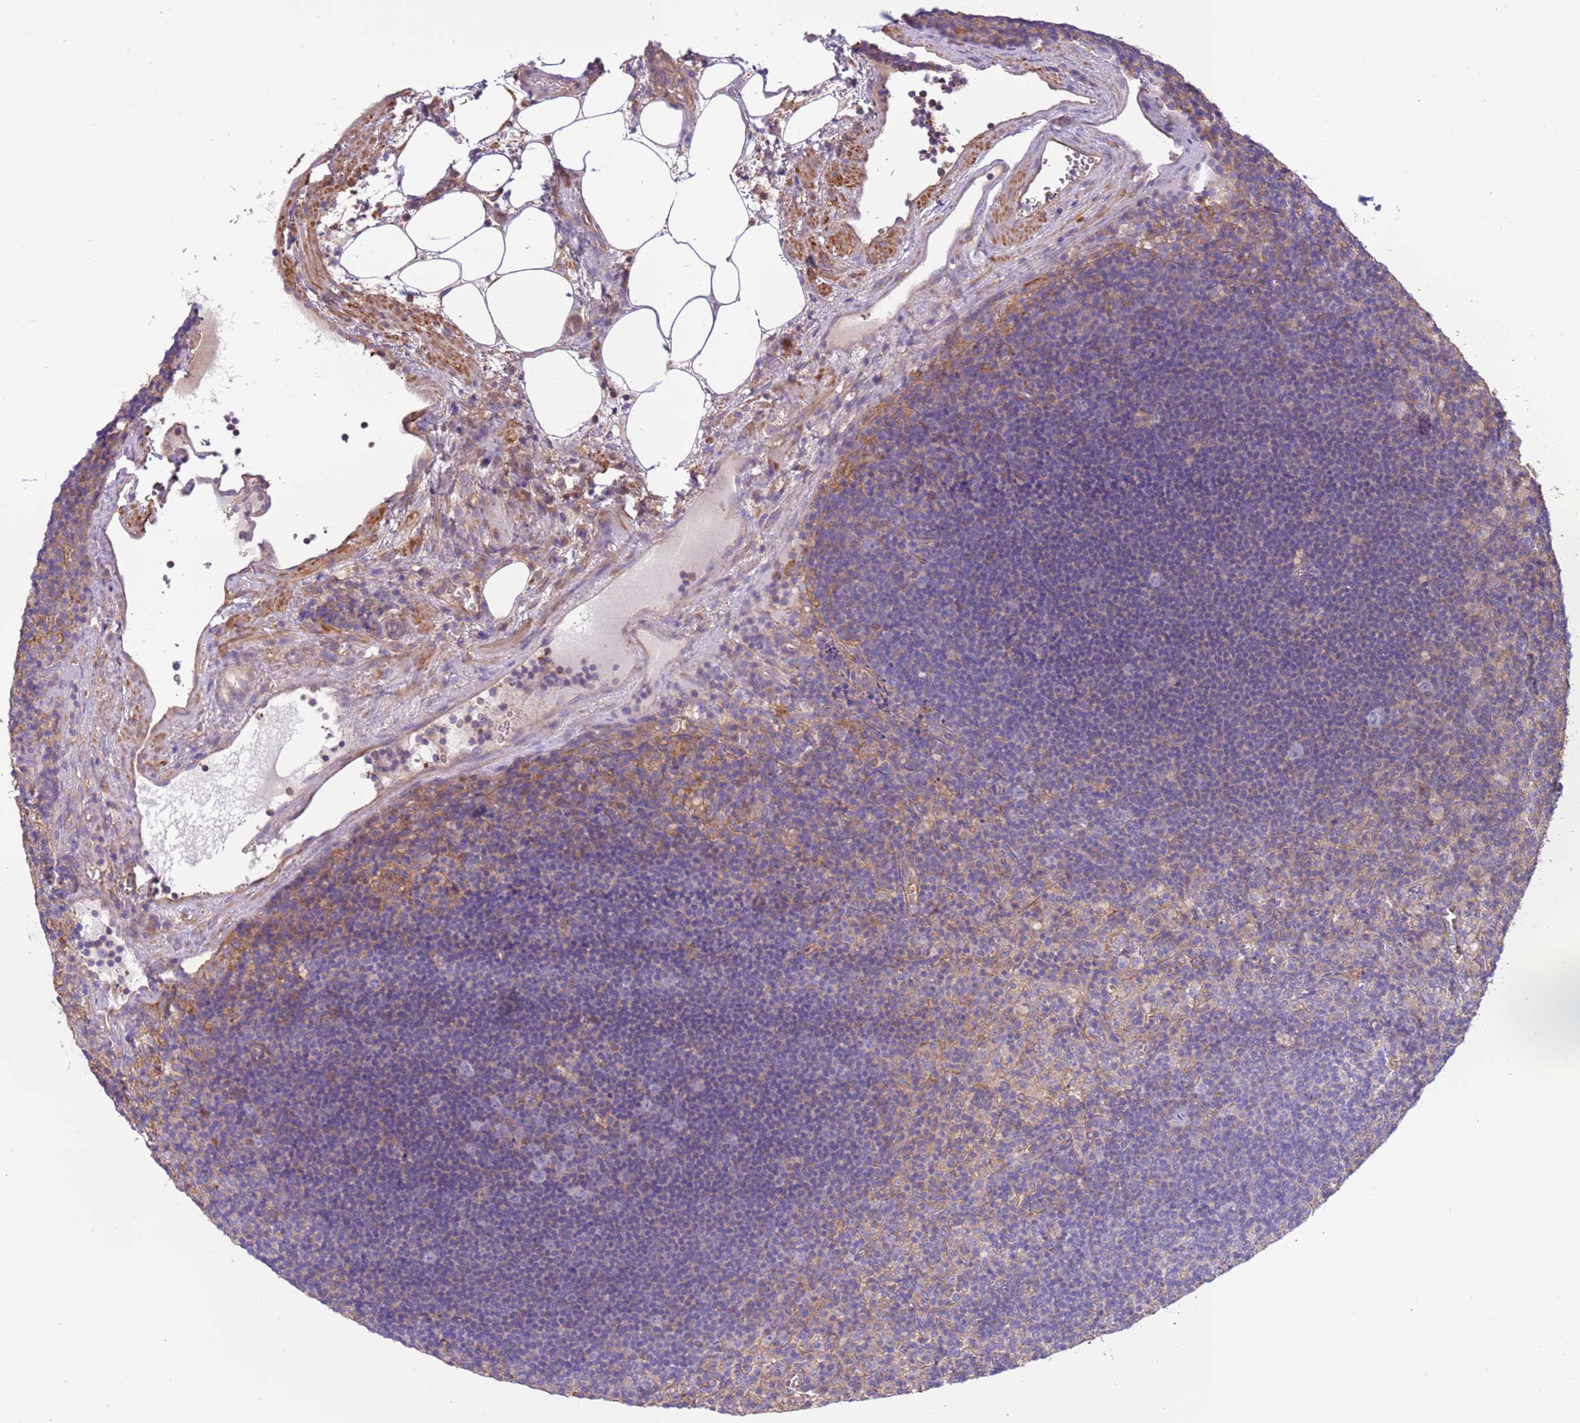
{"staining": {"intensity": "weak", "quantity": "<25%", "location": "cytoplasmic/membranous"}, "tissue": "lymph node", "cell_type": "Germinal center cells", "image_type": "normal", "snomed": [{"axis": "morphology", "description": "Normal tissue, NOS"}, {"axis": "topography", "description": "Lymph node"}], "caption": "IHC of normal lymph node shows no positivity in germinal center cells.", "gene": "NAALADL1", "patient": {"sex": "male", "age": 69}}